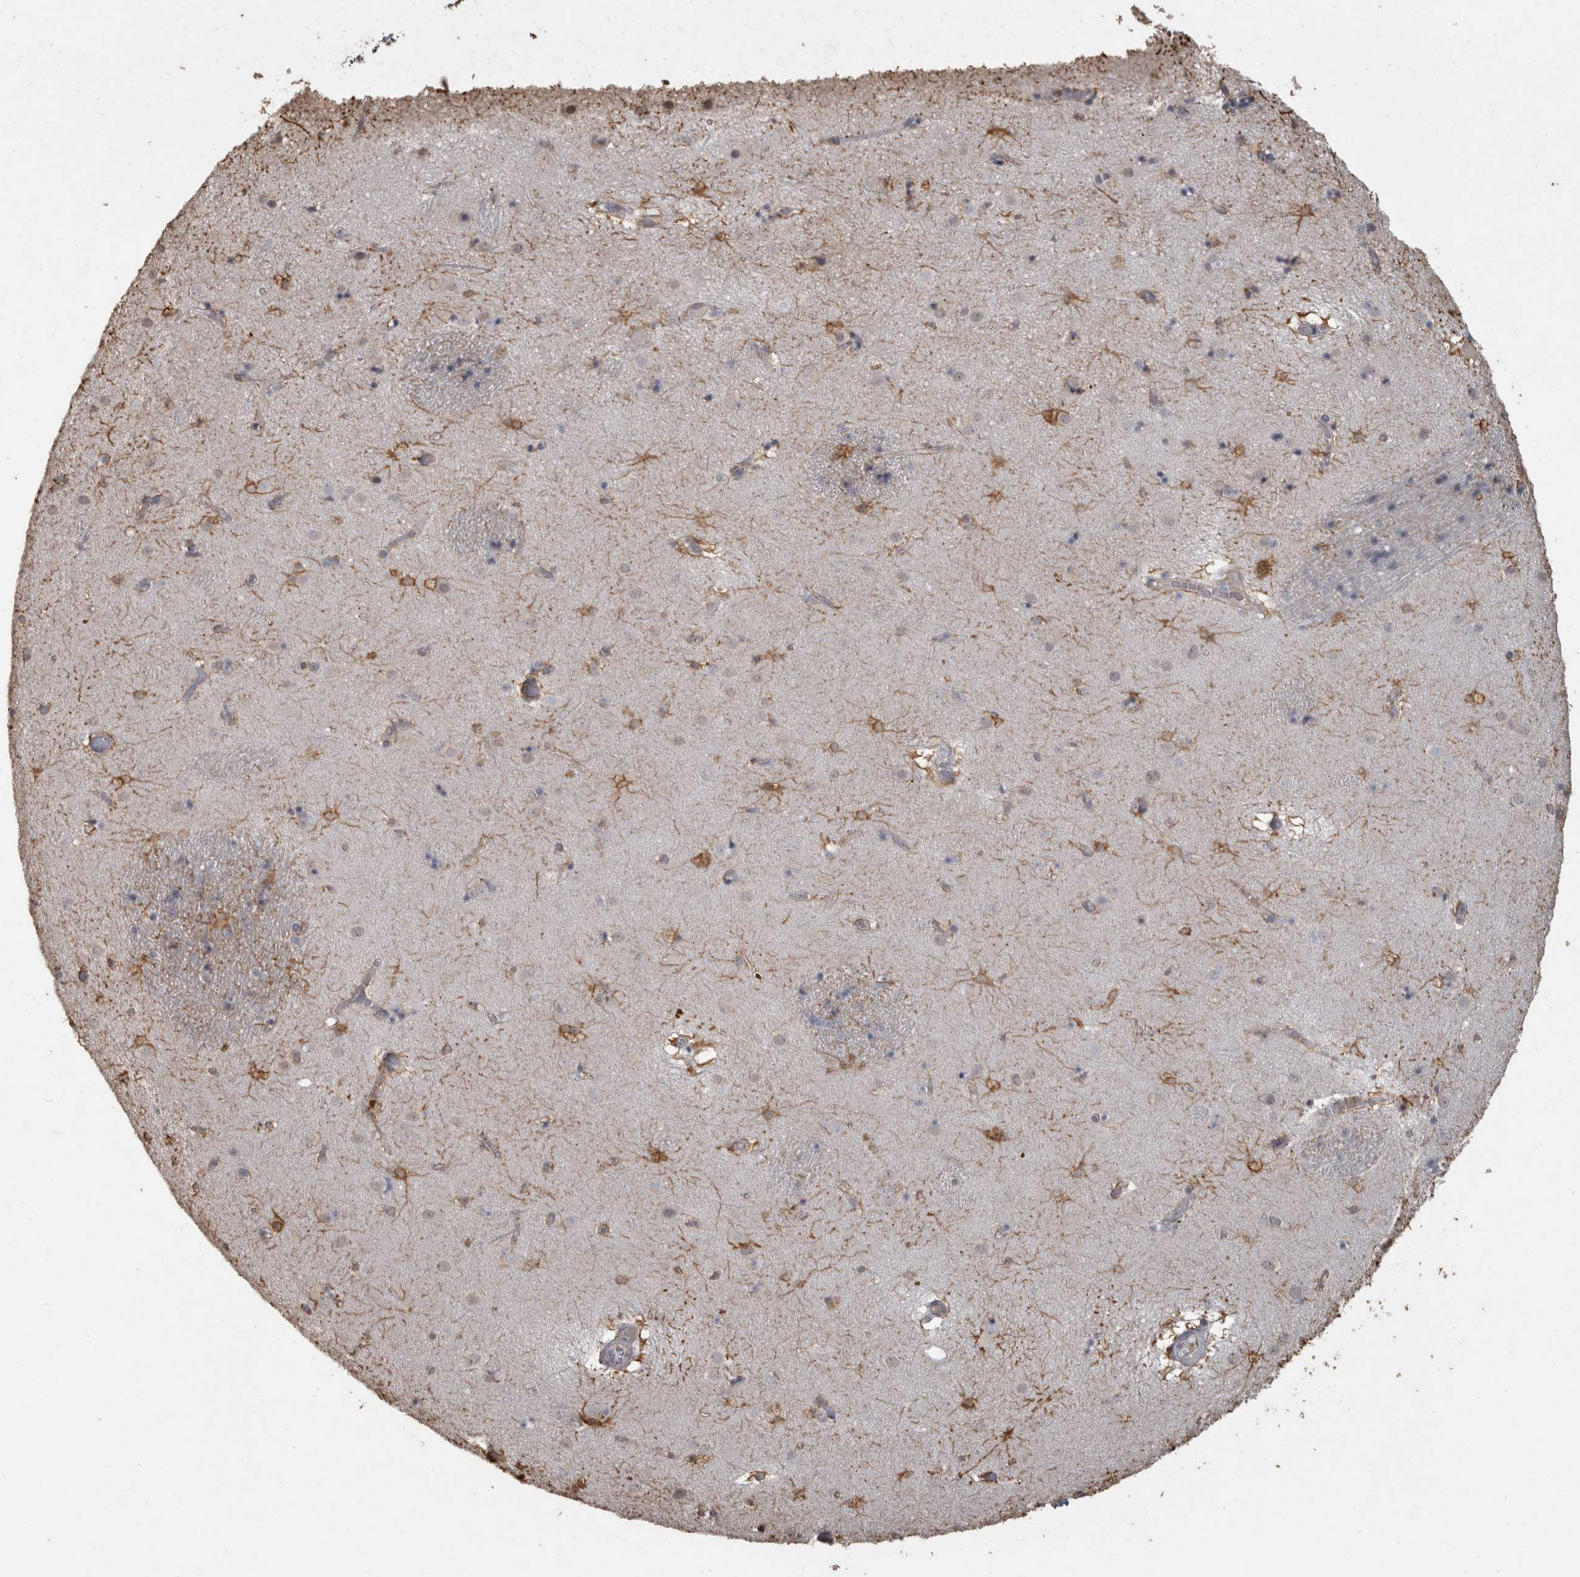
{"staining": {"intensity": "moderate", "quantity": "25%-75%", "location": "cytoplasmic/membranous"}, "tissue": "caudate", "cell_type": "Glial cells", "image_type": "normal", "snomed": [{"axis": "morphology", "description": "Normal tissue, NOS"}, {"axis": "topography", "description": "Lateral ventricle wall"}], "caption": "This micrograph displays normal caudate stained with immunohistochemistry (IHC) to label a protein in brown. The cytoplasmic/membranous of glial cells show moderate positivity for the protein. Nuclei are counter-stained blue.", "gene": "REPS2", "patient": {"sex": "male", "age": 70}}